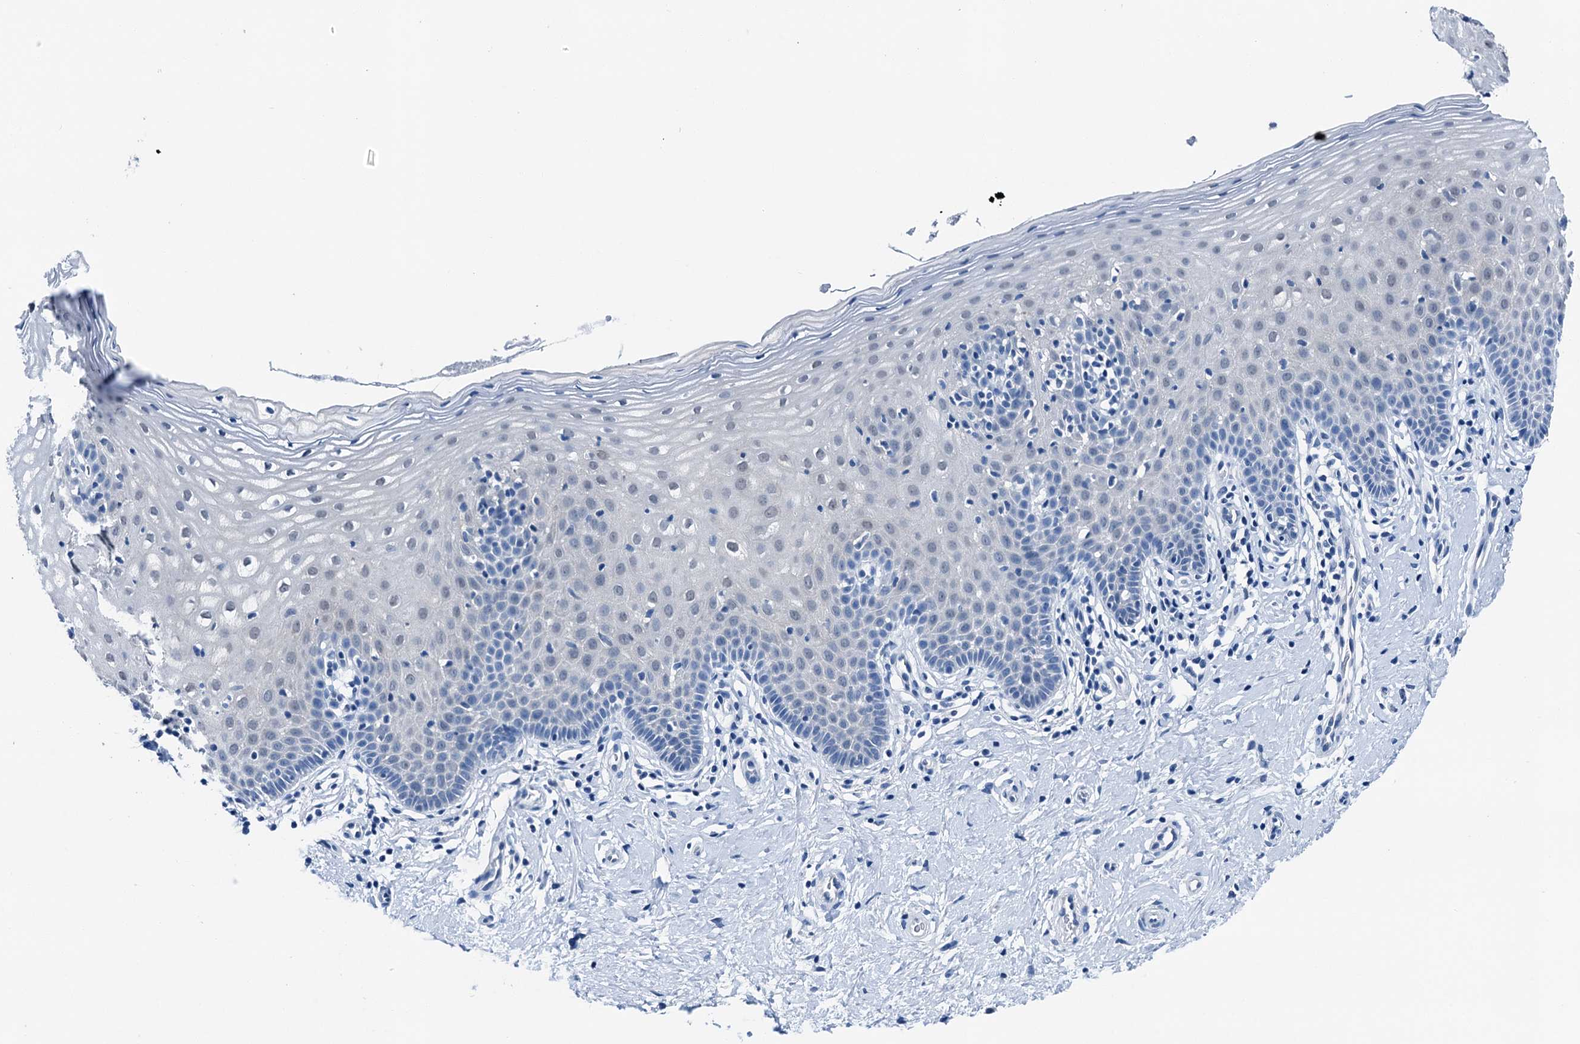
{"staining": {"intensity": "negative", "quantity": "none", "location": "none"}, "tissue": "cervix", "cell_type": "Glandular cells", "image_type": "normal", "snomed": [{"axis": "morphology", "description": "Normal tissue, NOS"}, {"axis": "topography", "description": "Cervix"}], "caption": "Immunohistochemical staining of benign human cervix displays no significant staining in glandular cells.", "gene": "CBLN3", "patient": {"sex": "female", "age": 36}}